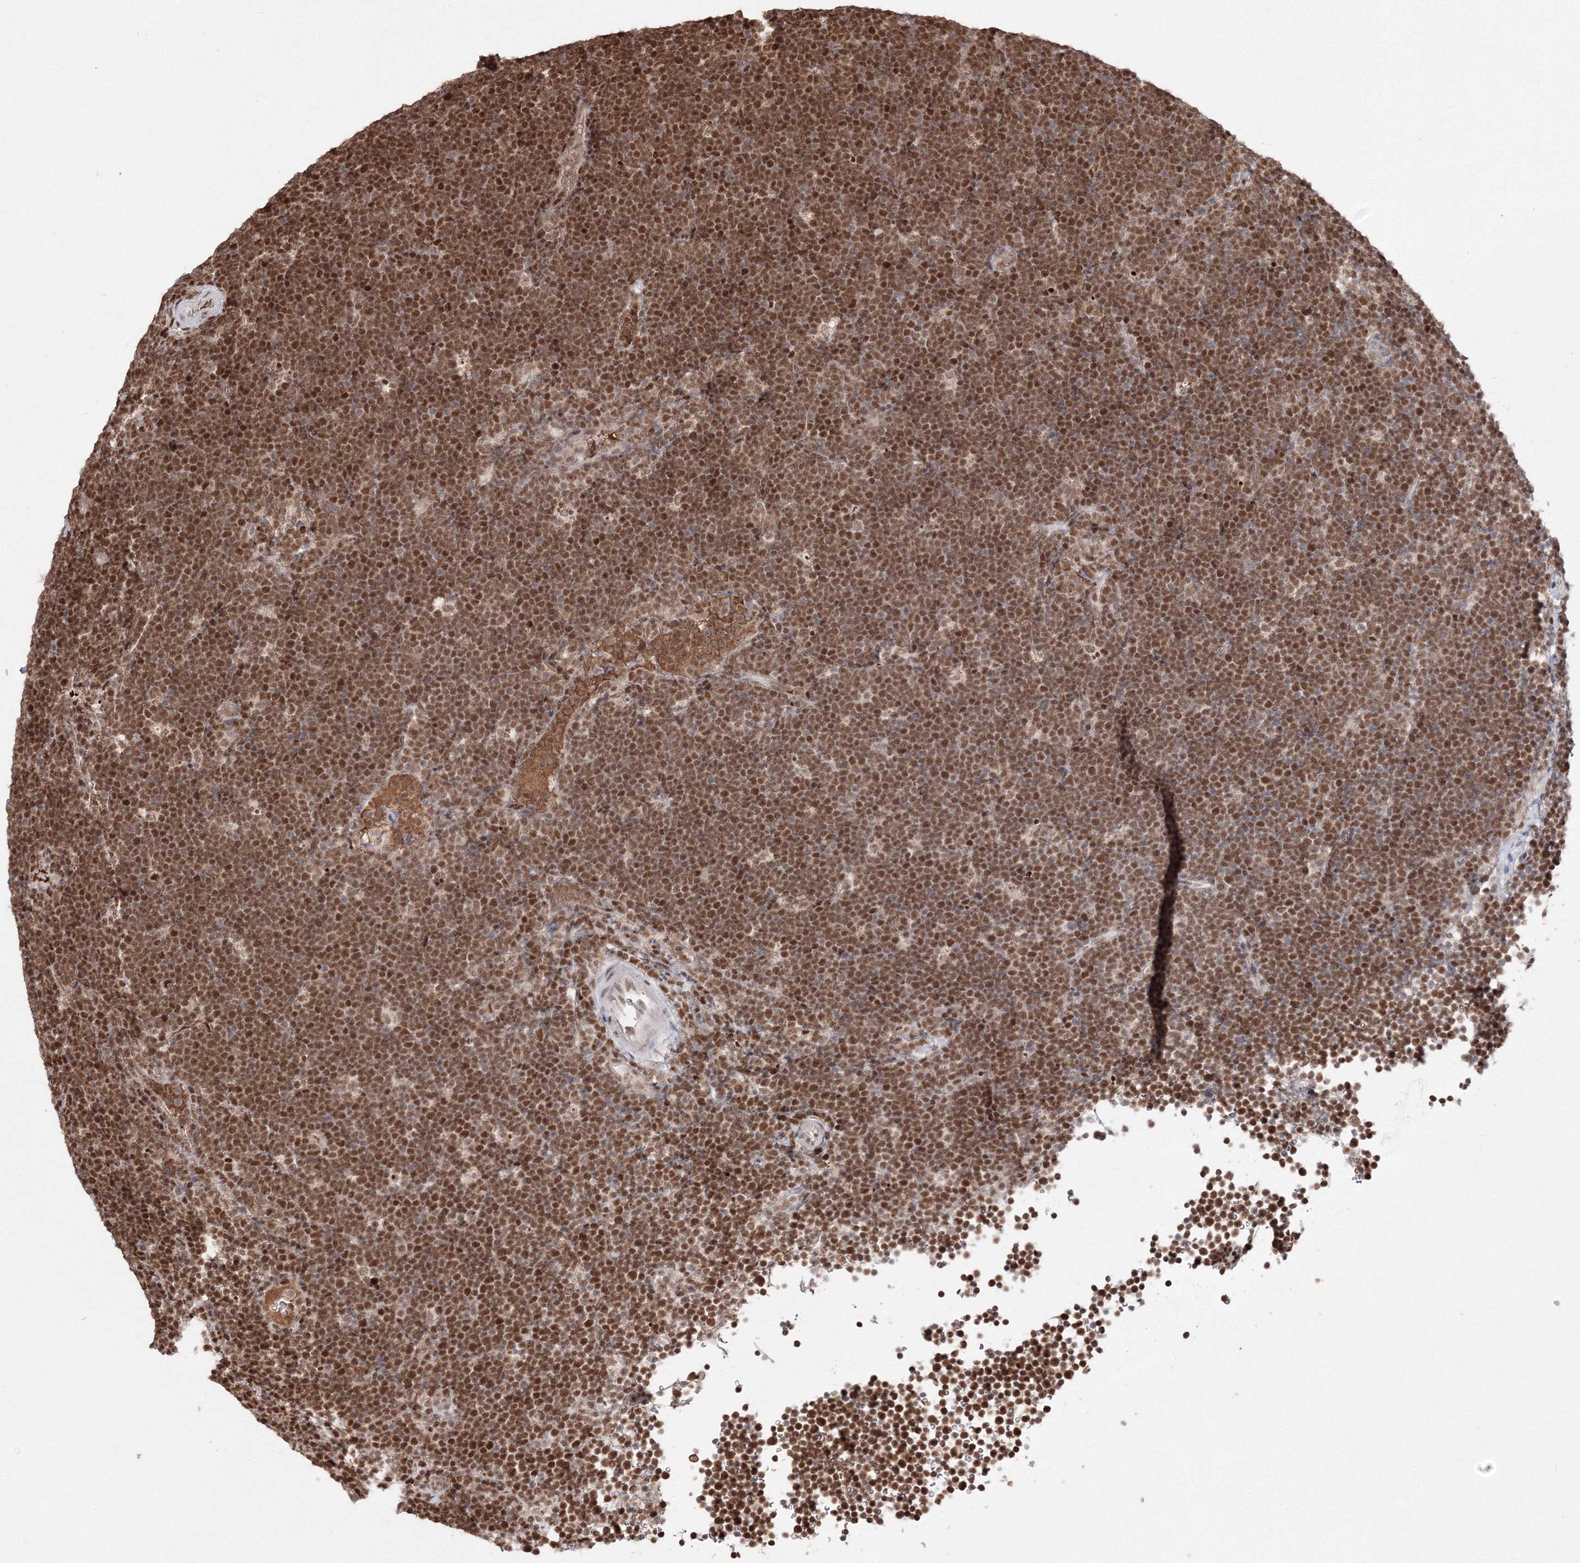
{"staining": {"intensity": "moderate", "quantity": ">75%", "location": "cytoplasmic/membranous,nuclear"}, "tissue": "lymphoma", "cell_type": "Tumor cells", "image_type": "cancer", "snomed": [{"axis": "morphology", "description": "Malignant lymphoma, non-Hodgkin's type, High grade"}, {"axis": "topography", "description": "Lymph node"}], "caption": "The photomicrograph displays a brown stain indicating the presence of a protein in the cytoplasmic/membranous and nuclear of tumor cells in lymphoma.", "gene": "IWS1", "patient": {"sex": "male", "age": 13}}